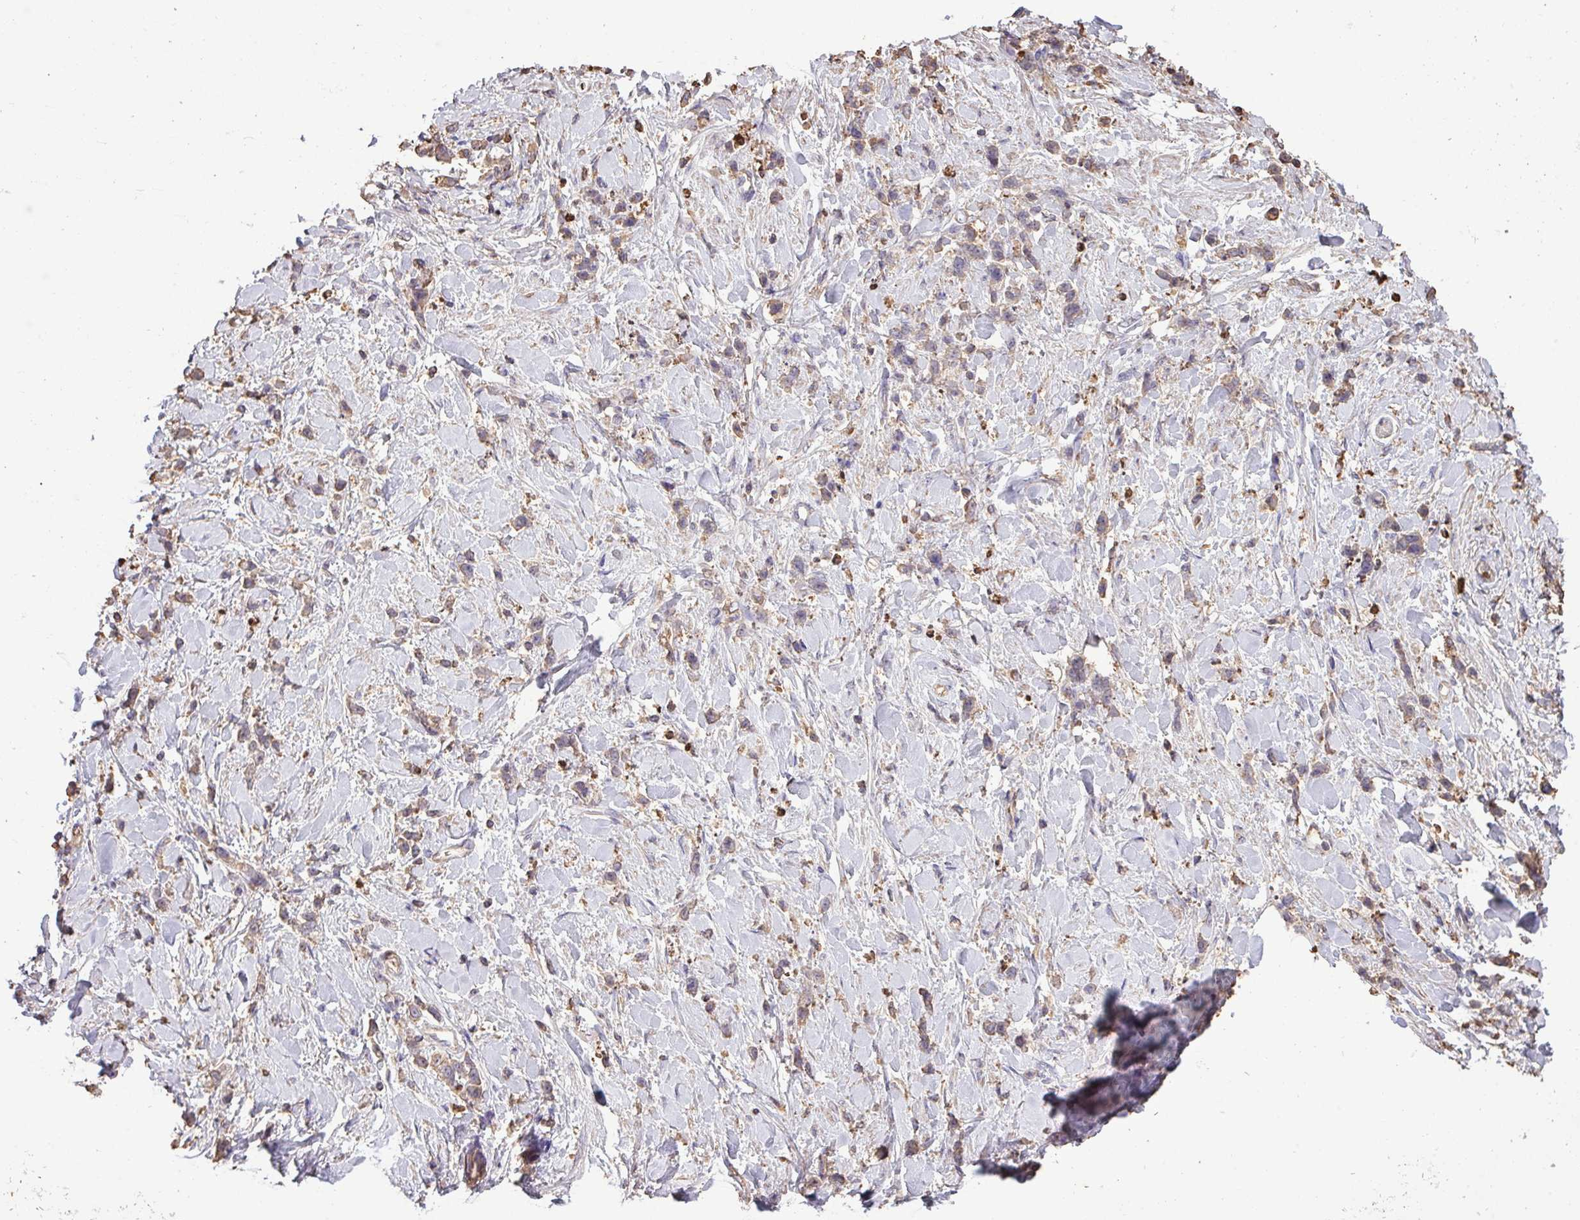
{"staining": {"intensity": "weak", "quantity": "<25%", "location": "cytoplasmic/membranous"}, "tissue": "stomach cancer", "cell_type": "Tumor cells", "image_type": "cancer", "snomed": [{"axis": "morphology", "description": "Adenocarcinoma, NOS"}, {"axis": "topography", "description": "Stomach"}], "caption": "Immunohistochemistry micrograph of human stomach cancer stained for a protein (brown), which shows no expression in tumor cells.", "gene": "CAMK2B", "patient": {"sex": "female", "age": 60}}